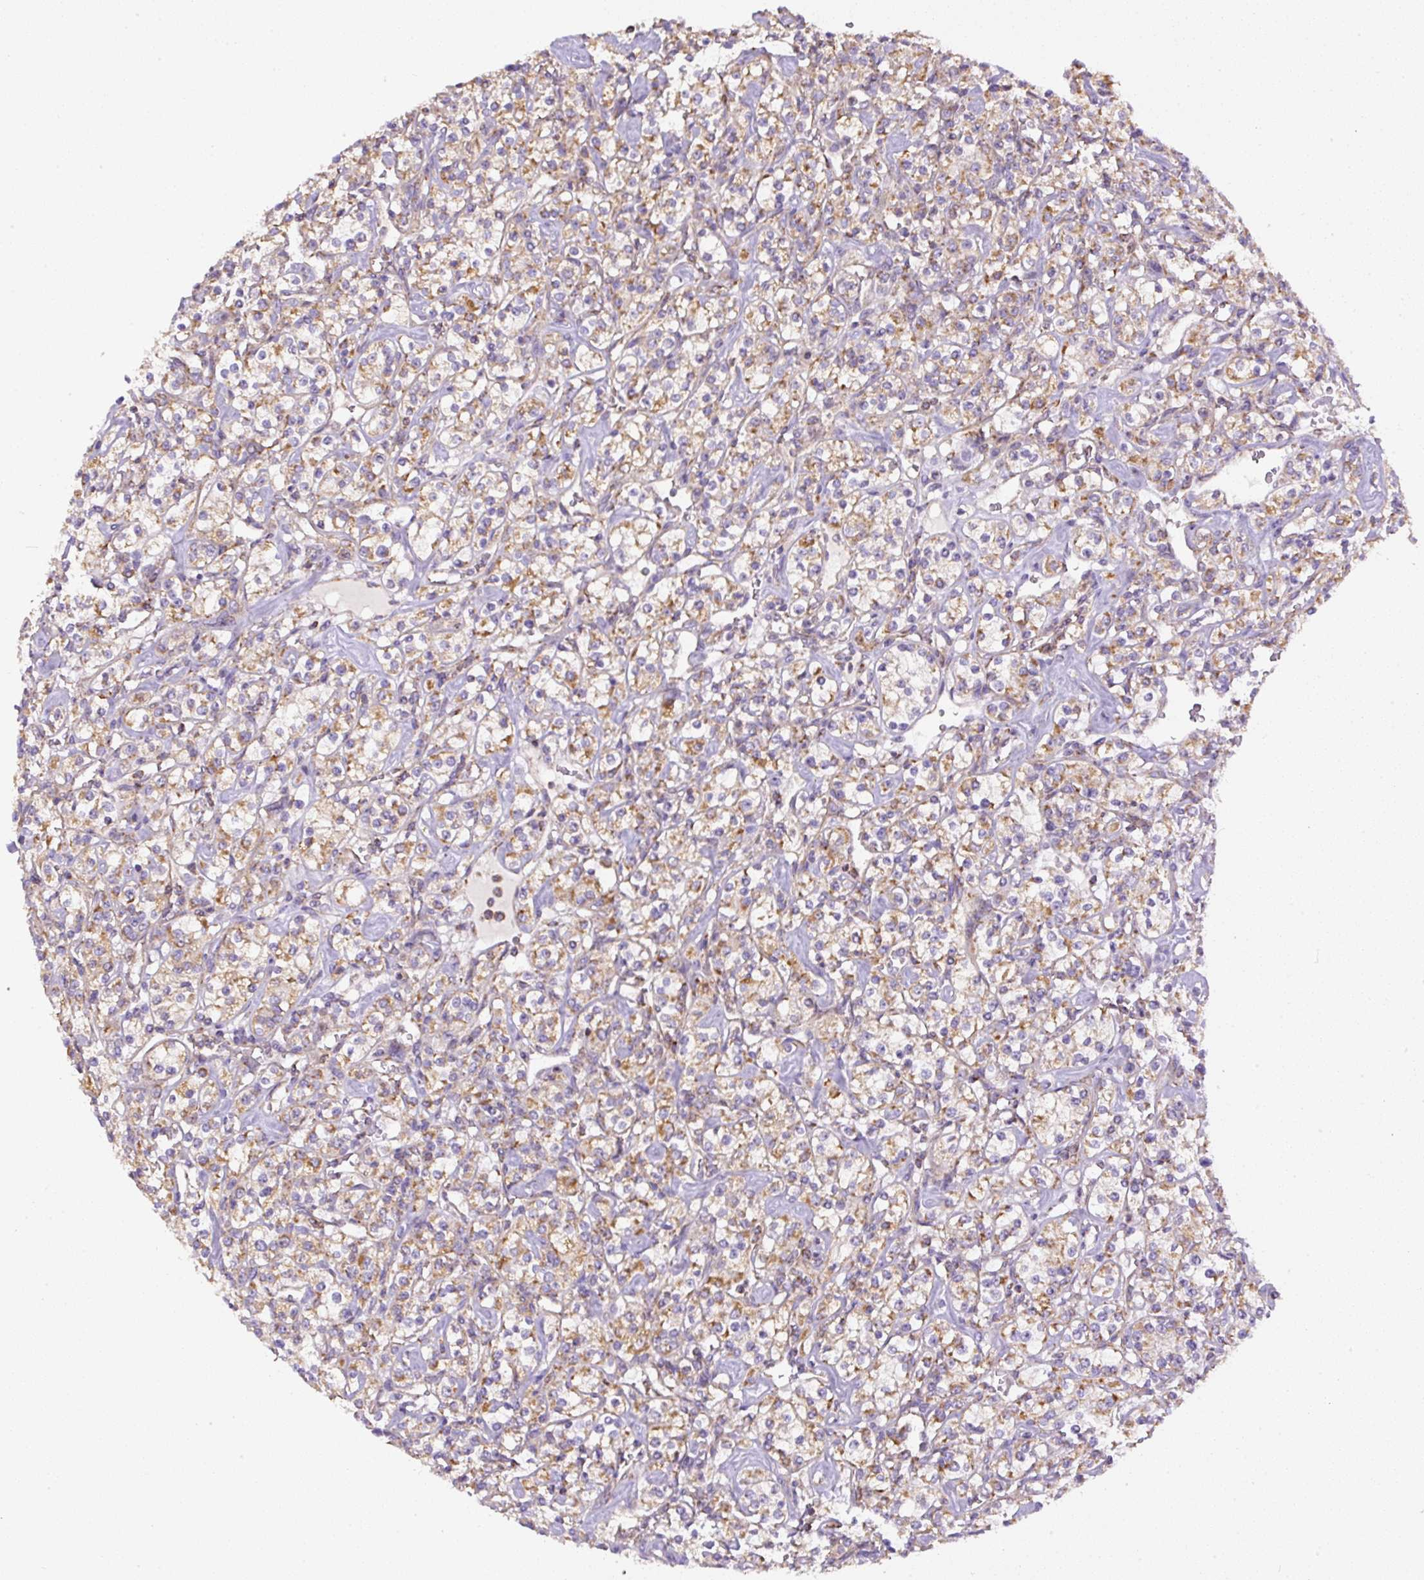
{"staining": {"intensity": "moderate", "quantity": ">75%", "location": "cytoplasmic/membranous"}, "tissue": "renal cancer", "cell_type": "Tumor cells", "image_type": "cancer", "snomed": [{"axis": "morphology", "description": "Adenocarcinoma, NOS"}, {"axis": "topography", "description": "Kidney"}], "caption": "This histopathology image demonstrates renal cancer (adenocarcinoma) stained with immunohistochemistry (IHC) to label a protein in brown. The cytoplasmic/membranous of tumor cells show moderate positivity for the protein. Nuclei are counter-stained blue.", "gene": "NDUFAF2", "patient": {"sex": "male", "age": 77}}